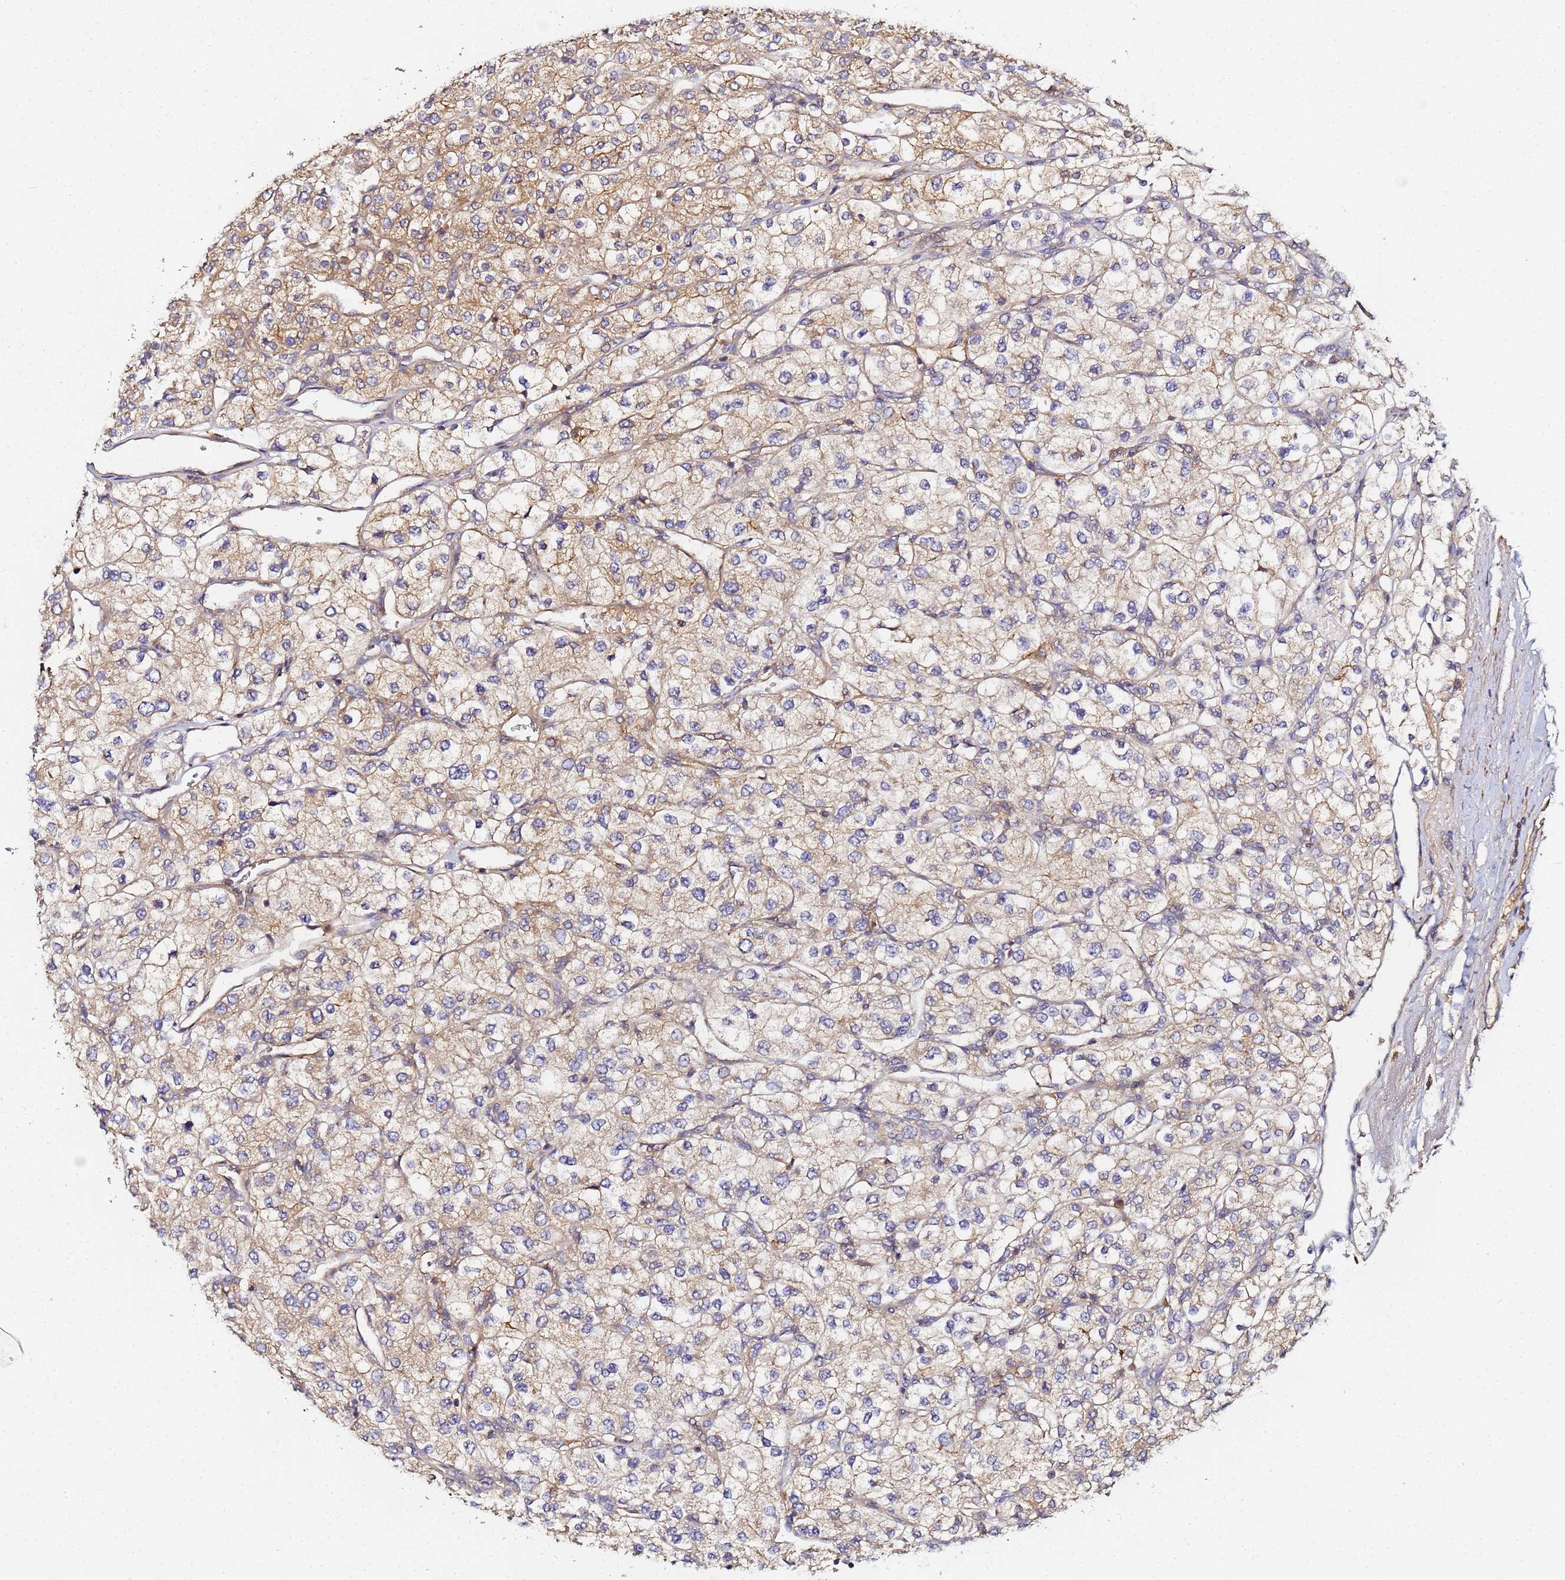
{"staining": {"intensity": "weak", "quantity": ">75%", "location": "cytoplasmic/membranous"}, "tissue": "renal cancer", "cell_type": "Tumor cells", "image_type": "cancer", "snomed": [{"axis": "morphology", "description": "Adenocarcinoma, NOS"}, {"axis": "topography", "description": "Kidney"}], "caption": "The histopathology image shows a brown stain indicating the presence of a protein in the cytoplasmic/membranous of tumor cells in renal cancer (adenocarcinoma). The protein of interest is shown in brown color, while the nuclei are stained blue.", "gene": "LRRC69", "patient": {"sex": "male", "age": 80}}